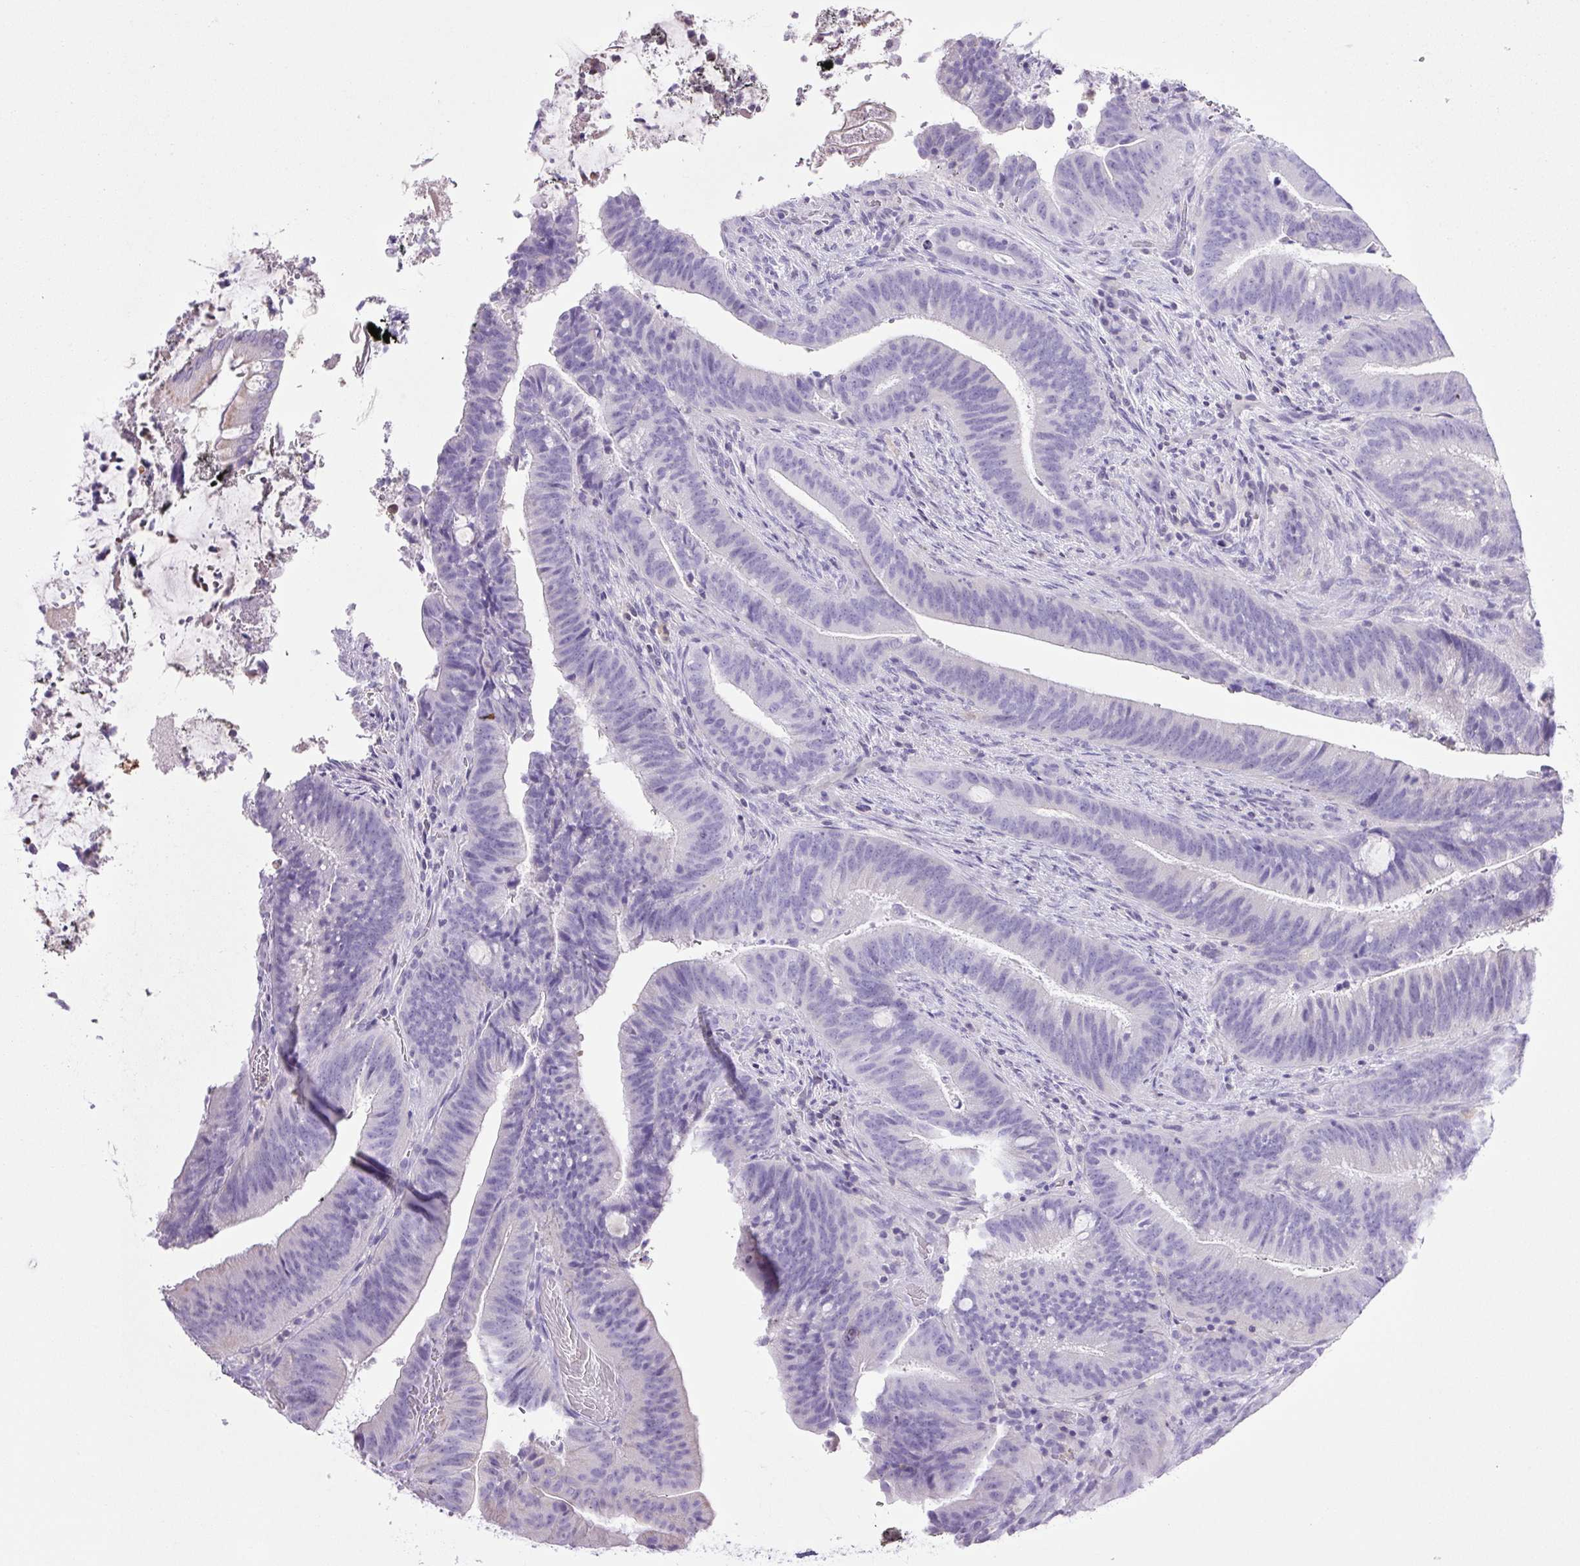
{"staining": {"intensity": "negative", "quantity": "none", "location": "none"}, "tissue": "colorectal cancer", "cell_type": "Tumor cells", "image_type": "cancer", "snomed": [{"axis": "morphology", "description": "Adenocarcinoma, NOS"}, {"axis": "topography", "description": "Colon"}], "caption": "The histopathology image reveals no staining of tumor cells in adenocarcinoma (colorectal).", "gene": "SYNPR", "patient": {"sex": "female", "age": 43}}